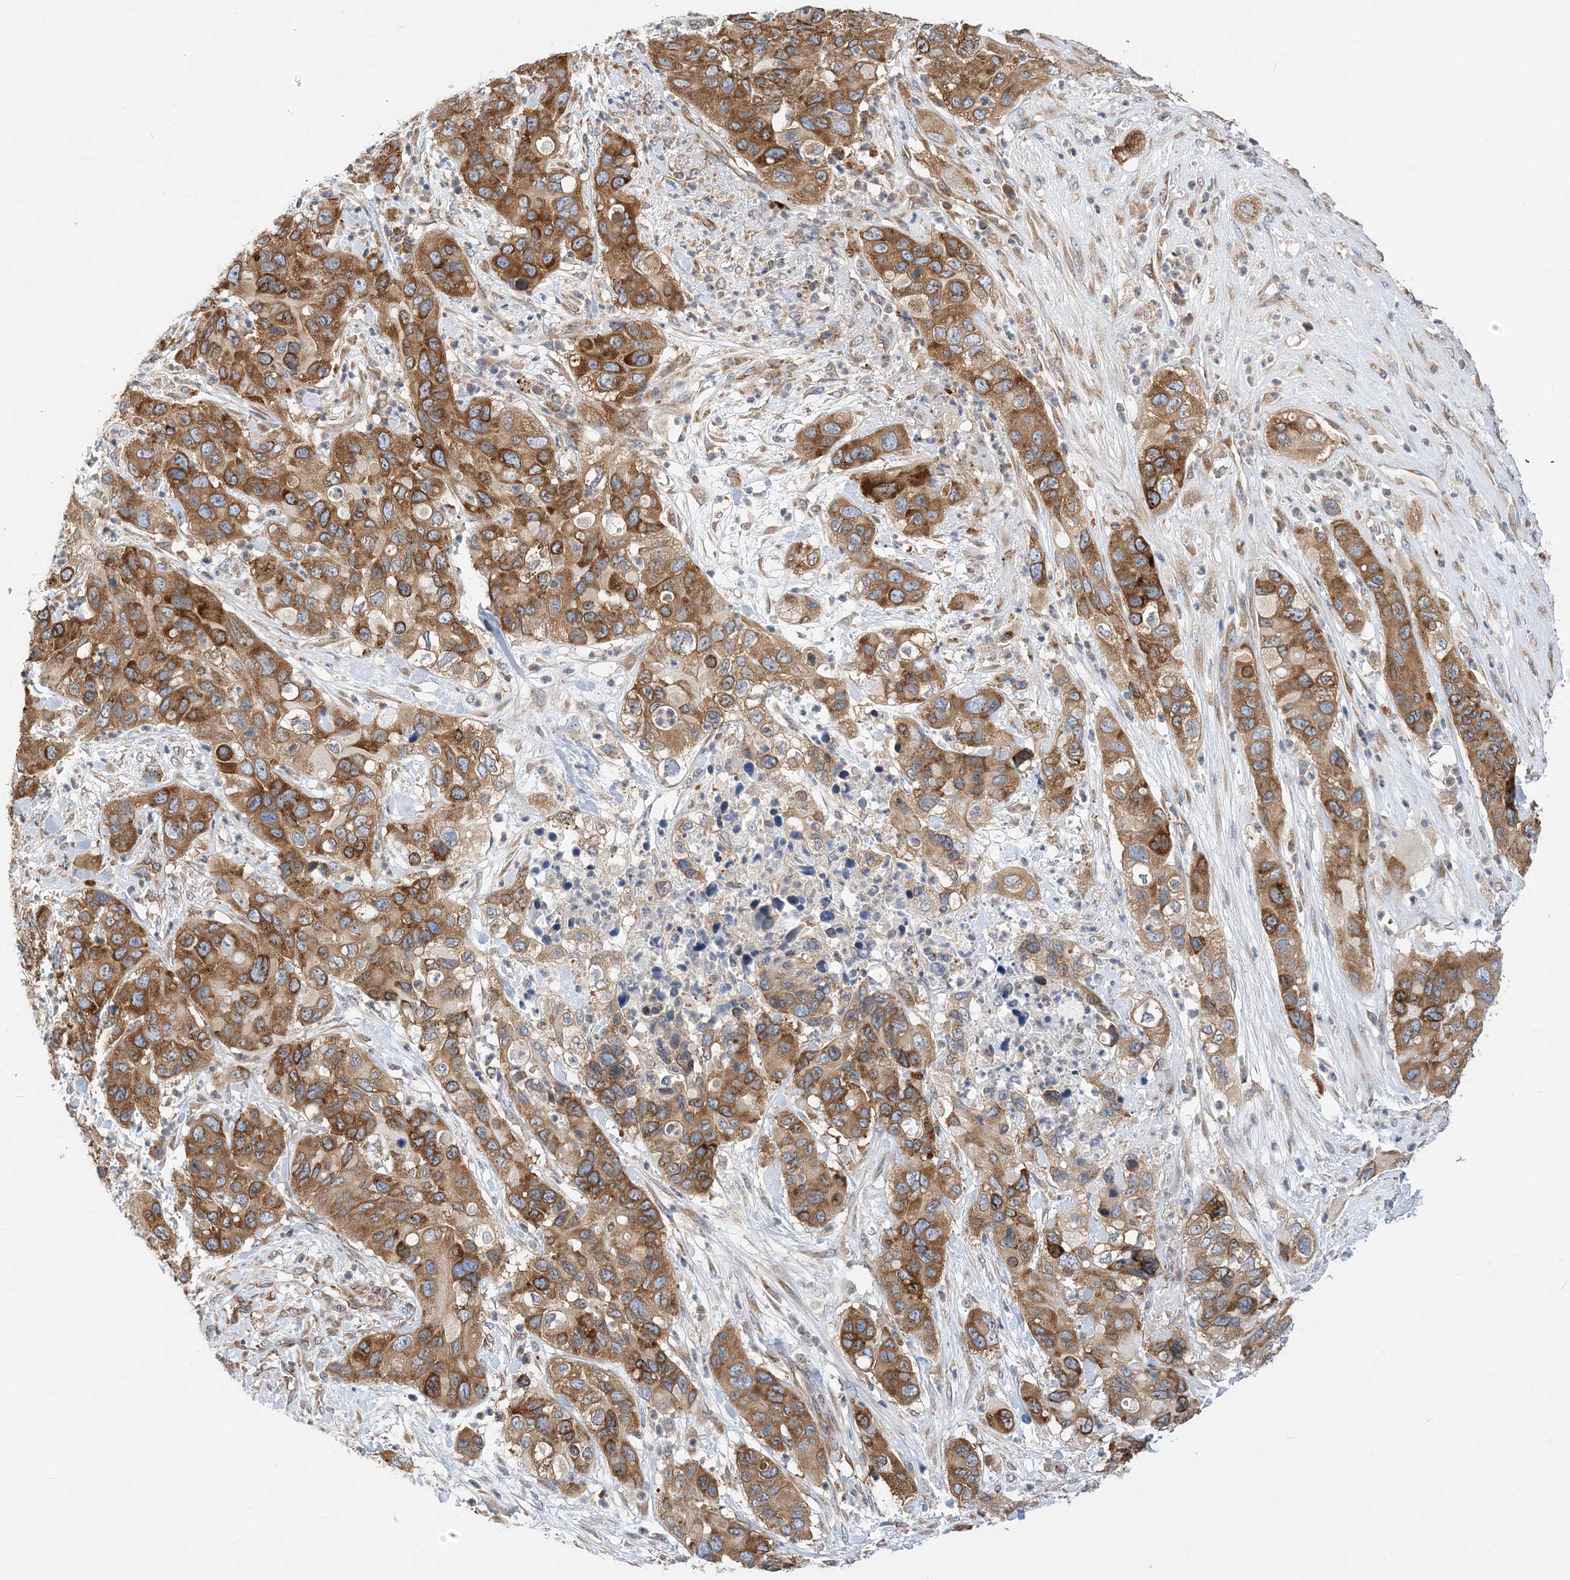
{"staining": {"intensity": "moderate", "quantity": ">75%", "location": "cytoplasmic/membranous"}, "tissue": "pancreatic cancer", "cell_type": "Tumor cells", "image_type": "cancer", "snomed": [{"axis": "morphology", "description": "Adenocarcinoma, NOS"}, {"axis": "topography", "description": "Pancreas"}], "caption": "Tumor cells exhibit medium levels of moderate cytoplasmic/membranous positivity in approximately >75% of cells in adenocarcinoma (pancreatic).", "gene": "LARP4B", "patient": {"sex": "female", "age": 71}}